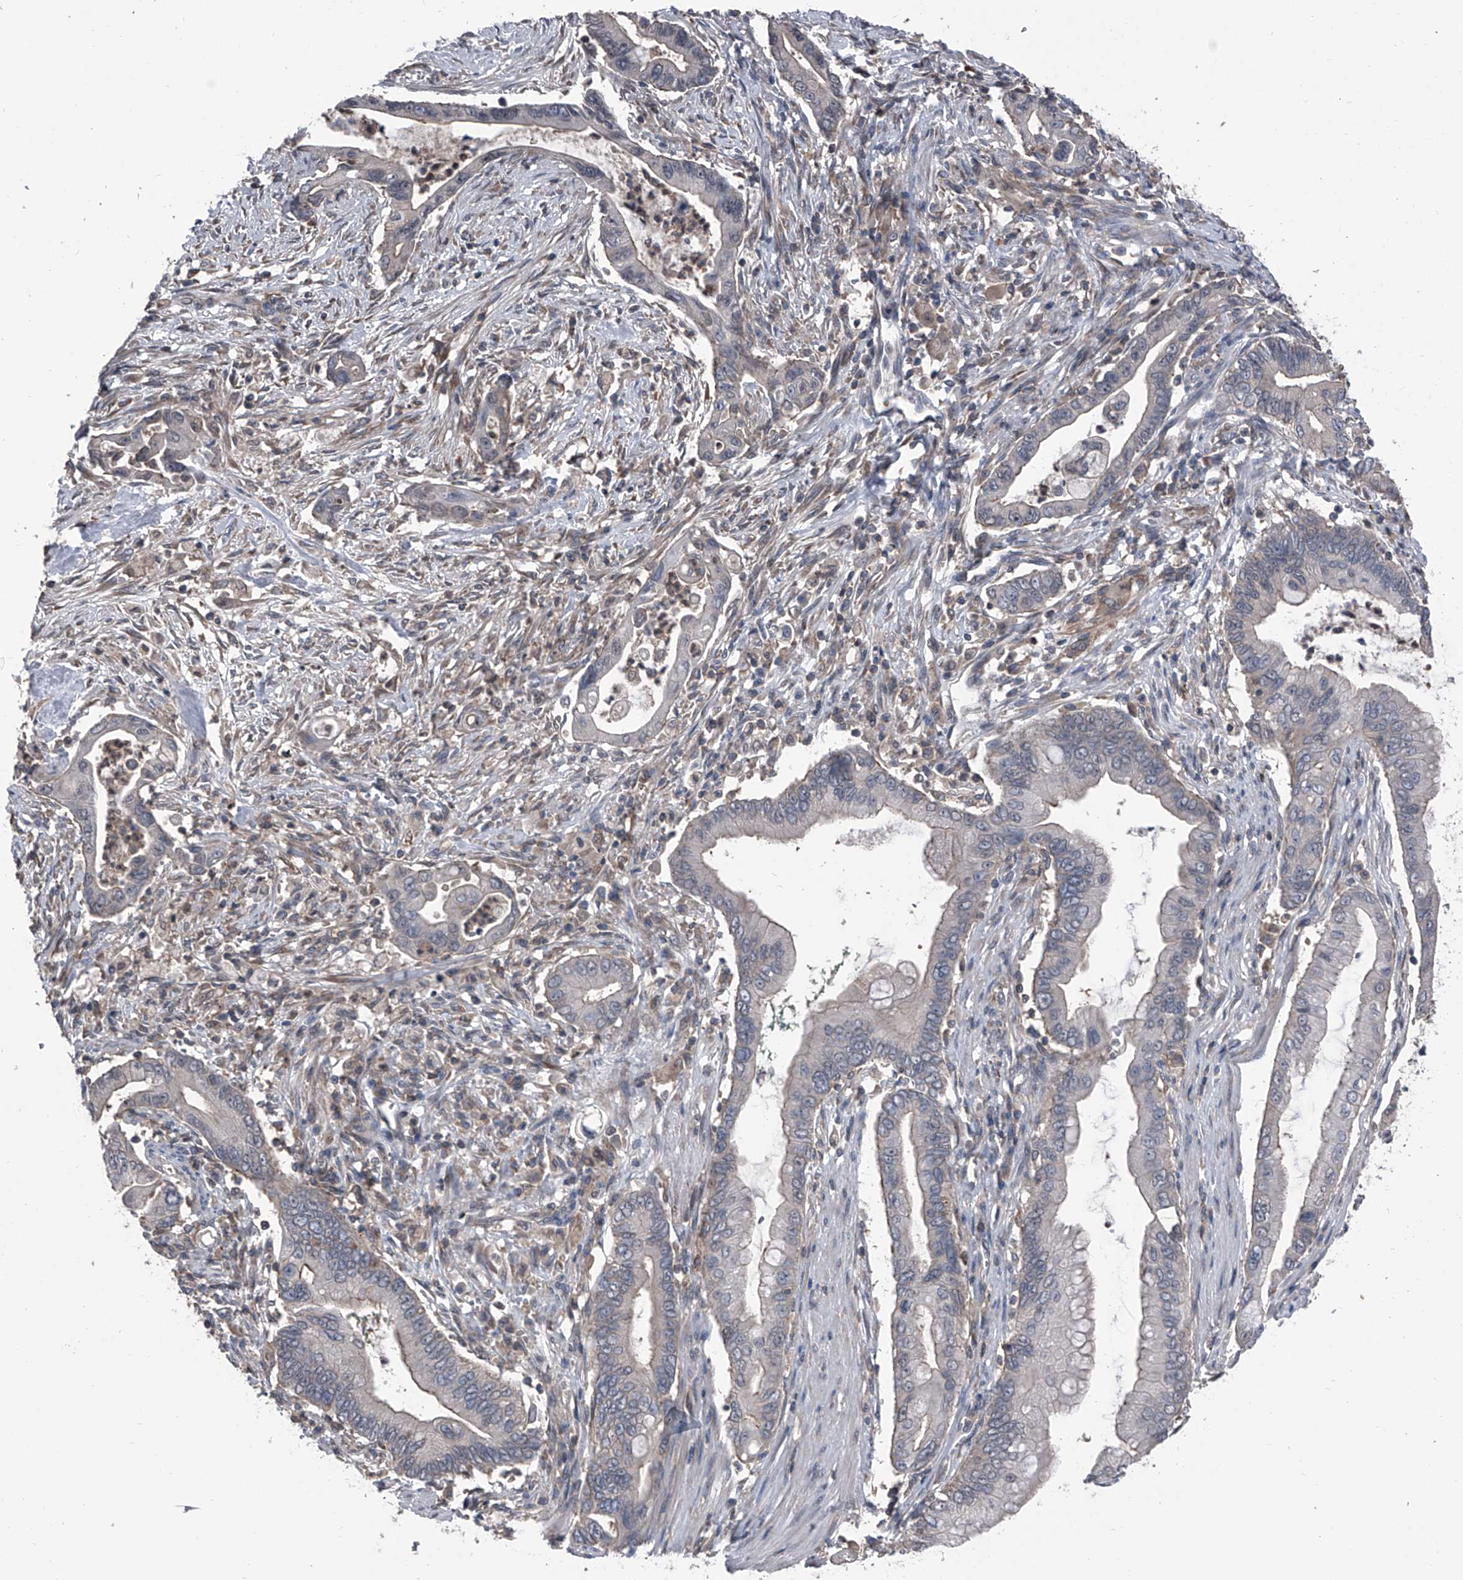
{"staining": {"intensity": "weak", "quantity": "<25%", "location": "cytoplasmic/membranous"}, "tissue": "pancreatic cancer", "cell_type": "Tumor cells", "image_type": "cancer", "snomed": [{"axis": "morphology", "description": "Adenocarcinoma, NOS"}, {"axis": "topography", "description": "Pancreas"}], "caption": "A high-resolution photomicrograph shows immunohistochemistry staining of adenocarcinoma (pancreatic), which demonstrates no significant positivity in tumor cells.", "gene": "PIP5K1A", "patient": {"sex": "male", "age": 78}}